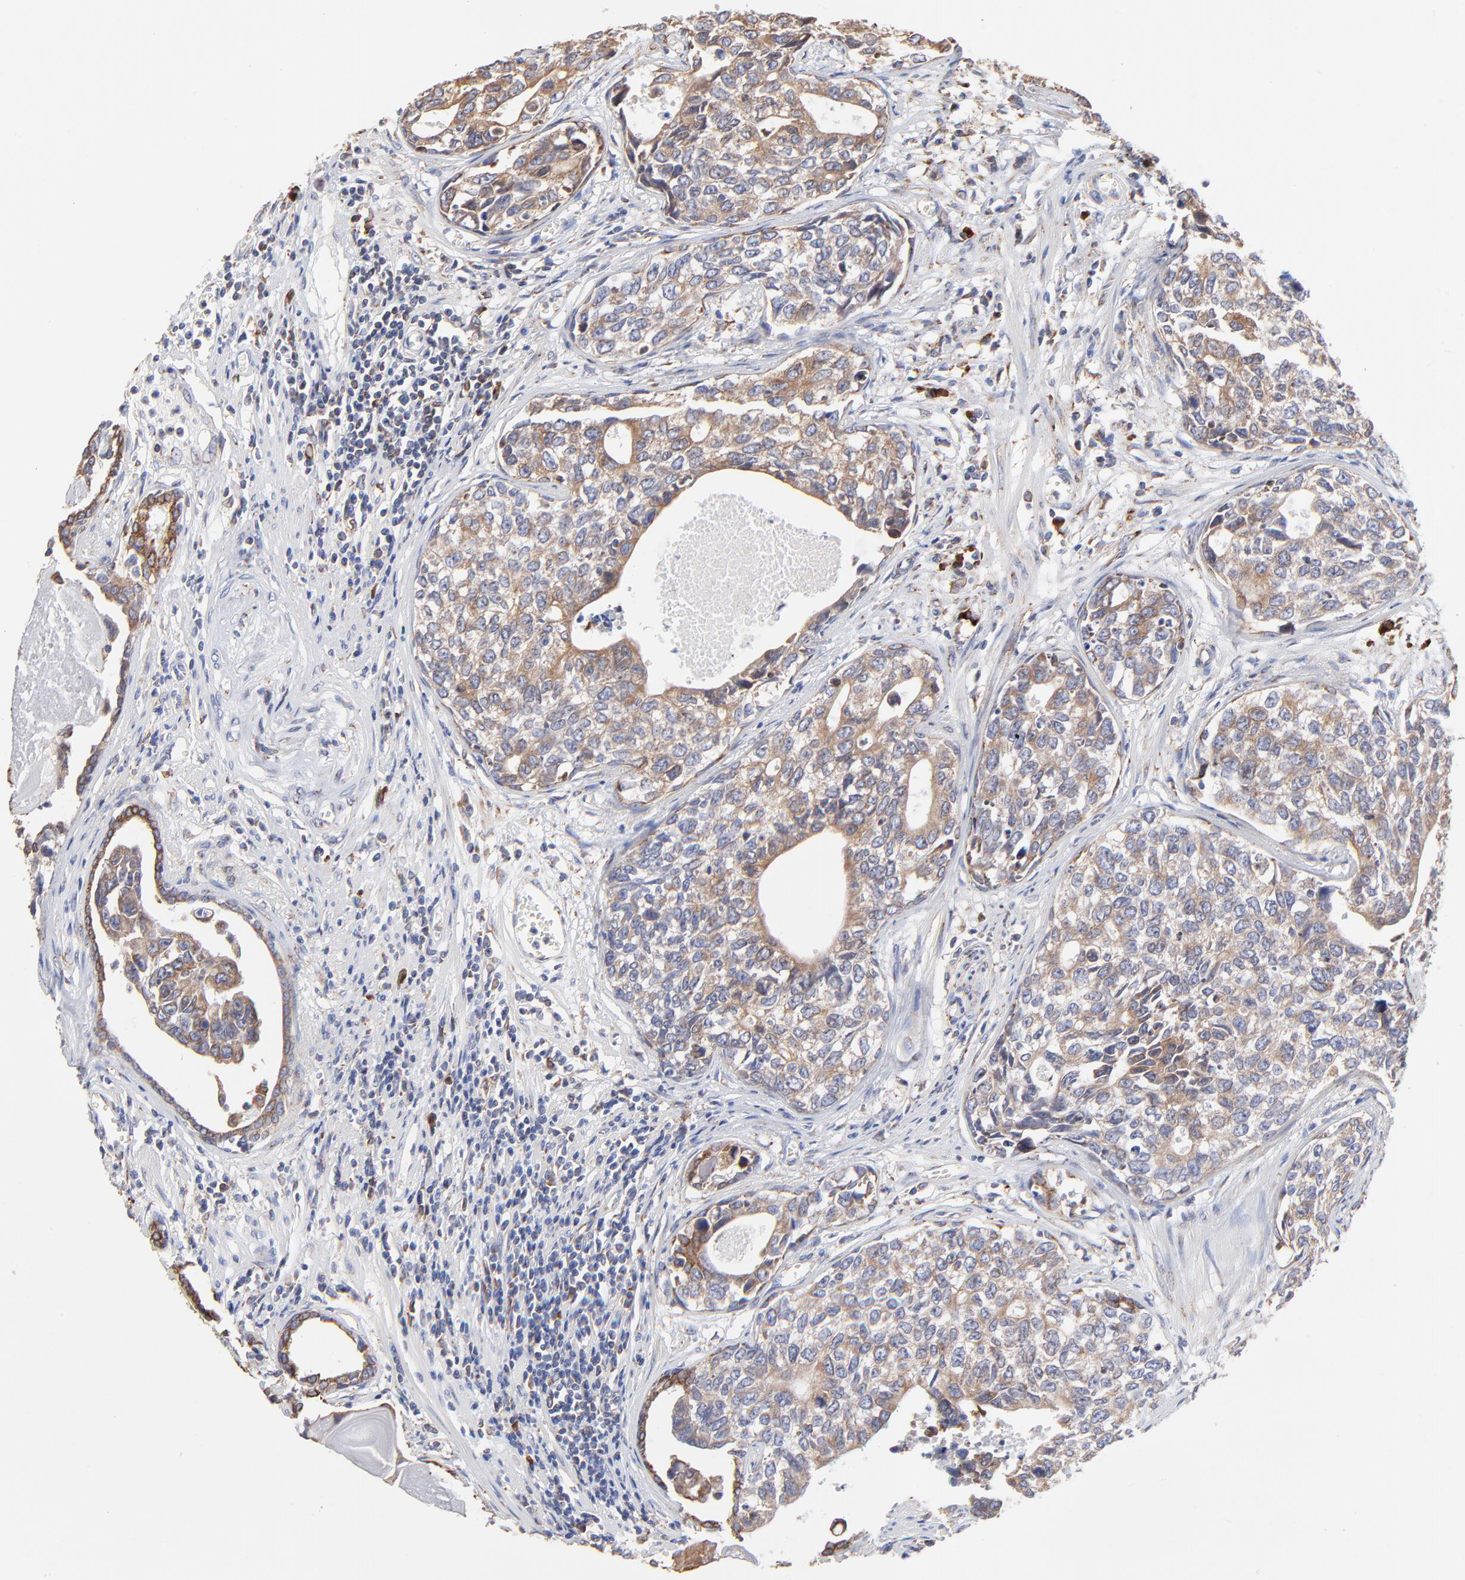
{"staining": {"intensity": "moderate", "quantity": ">75%", "location": "cytoplasmic/membranous"}, "tissue": "urothelial cancer", "cell_type": "Tumor cells", "image_type": "cancer", "snomed": [{"axis": "morphology", "description": "Urothelial carcinoma, High grade"}, {"axis": "topography", "description": "Urinary bladder"}], "caption": "Immunohistochemistry staining of urothelial cancer, which shows medium levels of moderate cytoplasmic/membranous expression in about >75% of tumor cells indicating moderate cytoplasmic/membranous protein staining. The staining was performed using DAB (3,3'-diaminobenzidine) (brown) for protein detection and nuclei were counterstained in hematoxylin (blue).", "gene": "LMAN1", "patient": {"sex": "male", "age": 81}}